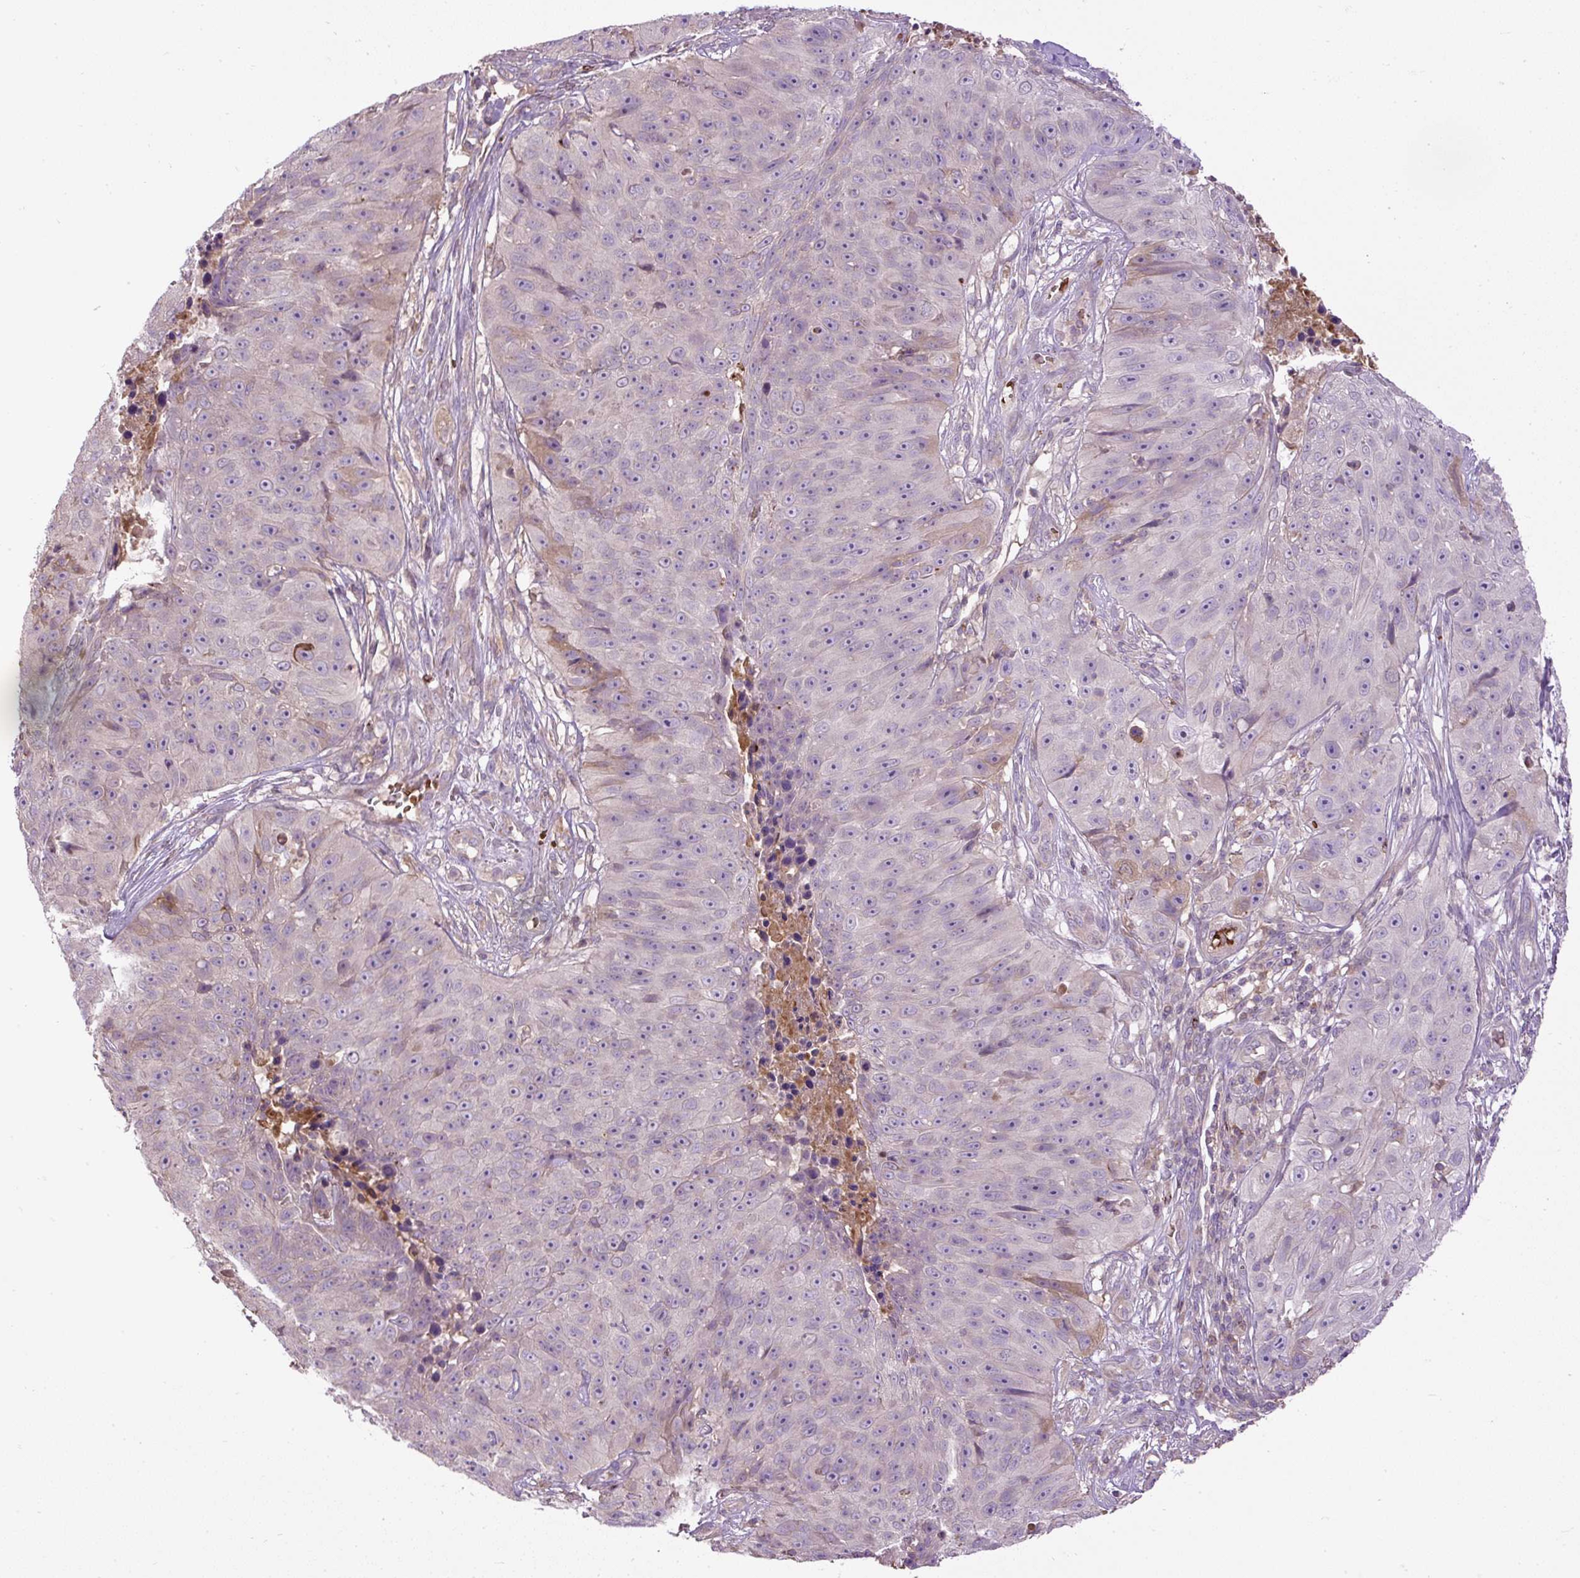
{"staining": {"intensity": "weak", "quantity": "<25%", "location": "cytoplasmic/membranous"}, "tissue": "skin cancer", "cell_type": "Tumor cells", "image_type": "cancer", "snomed": [{"axis": "morphology", "description": "Squamous cell carcinoma, NOS"}, {"axis": "topography", "description": "Skin"}], "caption": "This is a histopathology image of IHC staining of squamous cell carcinoma (skin), which shows no positivity in tumor cells.", "gene": "CXCL13", "patient": {"sex": "female", "age": 87}}